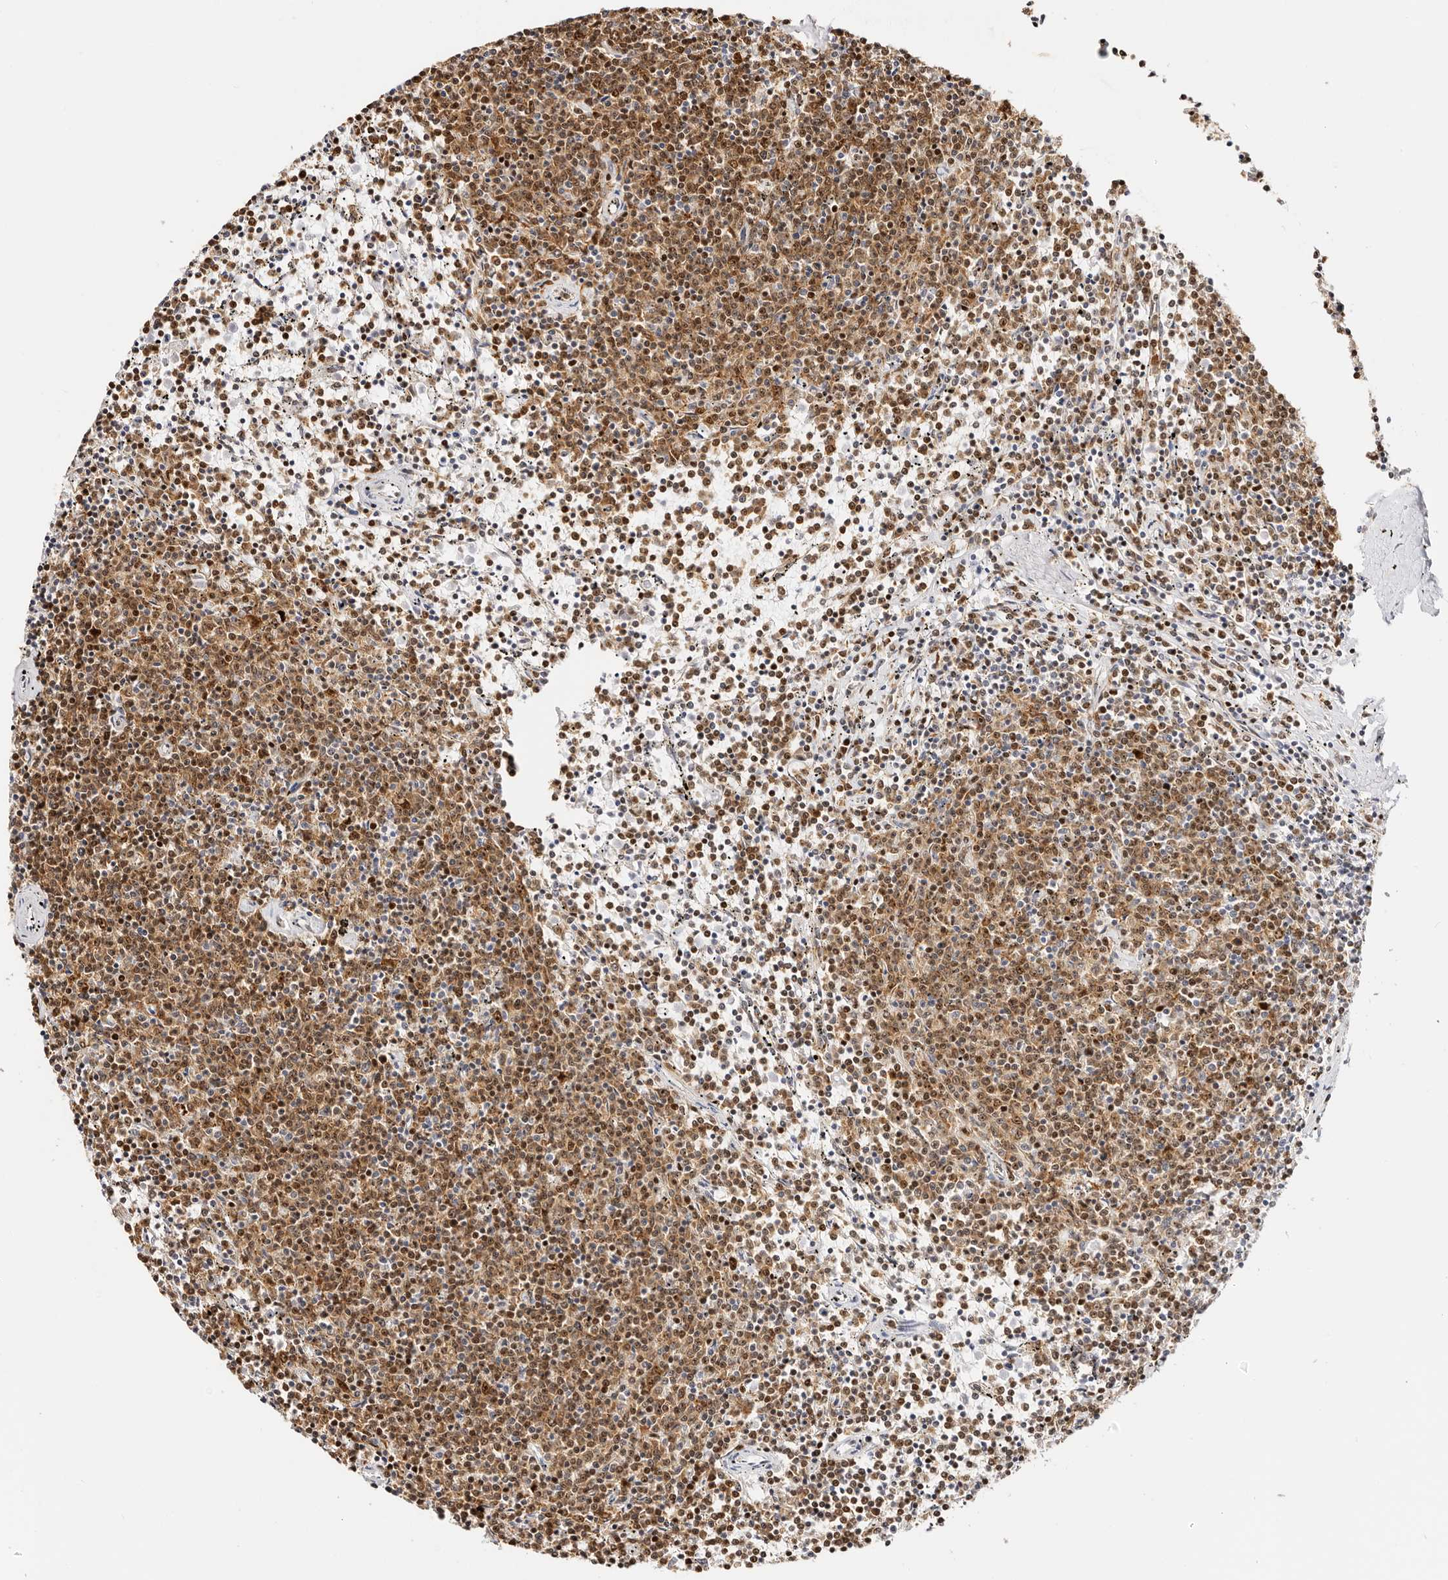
{"staining": {"intensity": "moderate", "quantity": ">75%", "location": "cytoplasmic/membranous,nuclear"}, "tissue": "lymphoma", "cell_type": "Tumor cells", "image_type": "cancer", "snomed": [{"axis": "morphology", "description": "Malignant lymphoma, non-Hodgkin's type, Low grade"}, {"axis": "topography", "description": "Spleen"}], "caption": "Immunohistochemistry (DAB) staining of human low-grade malignant lymphoma, non-Hodgkin's type shows moderate cytoplasmic/membranous and nuclear protein expression in approximately >75% of tumor cells.", "gene": "IQGAP3", "patient": {"sex": "female", "age": 50}}